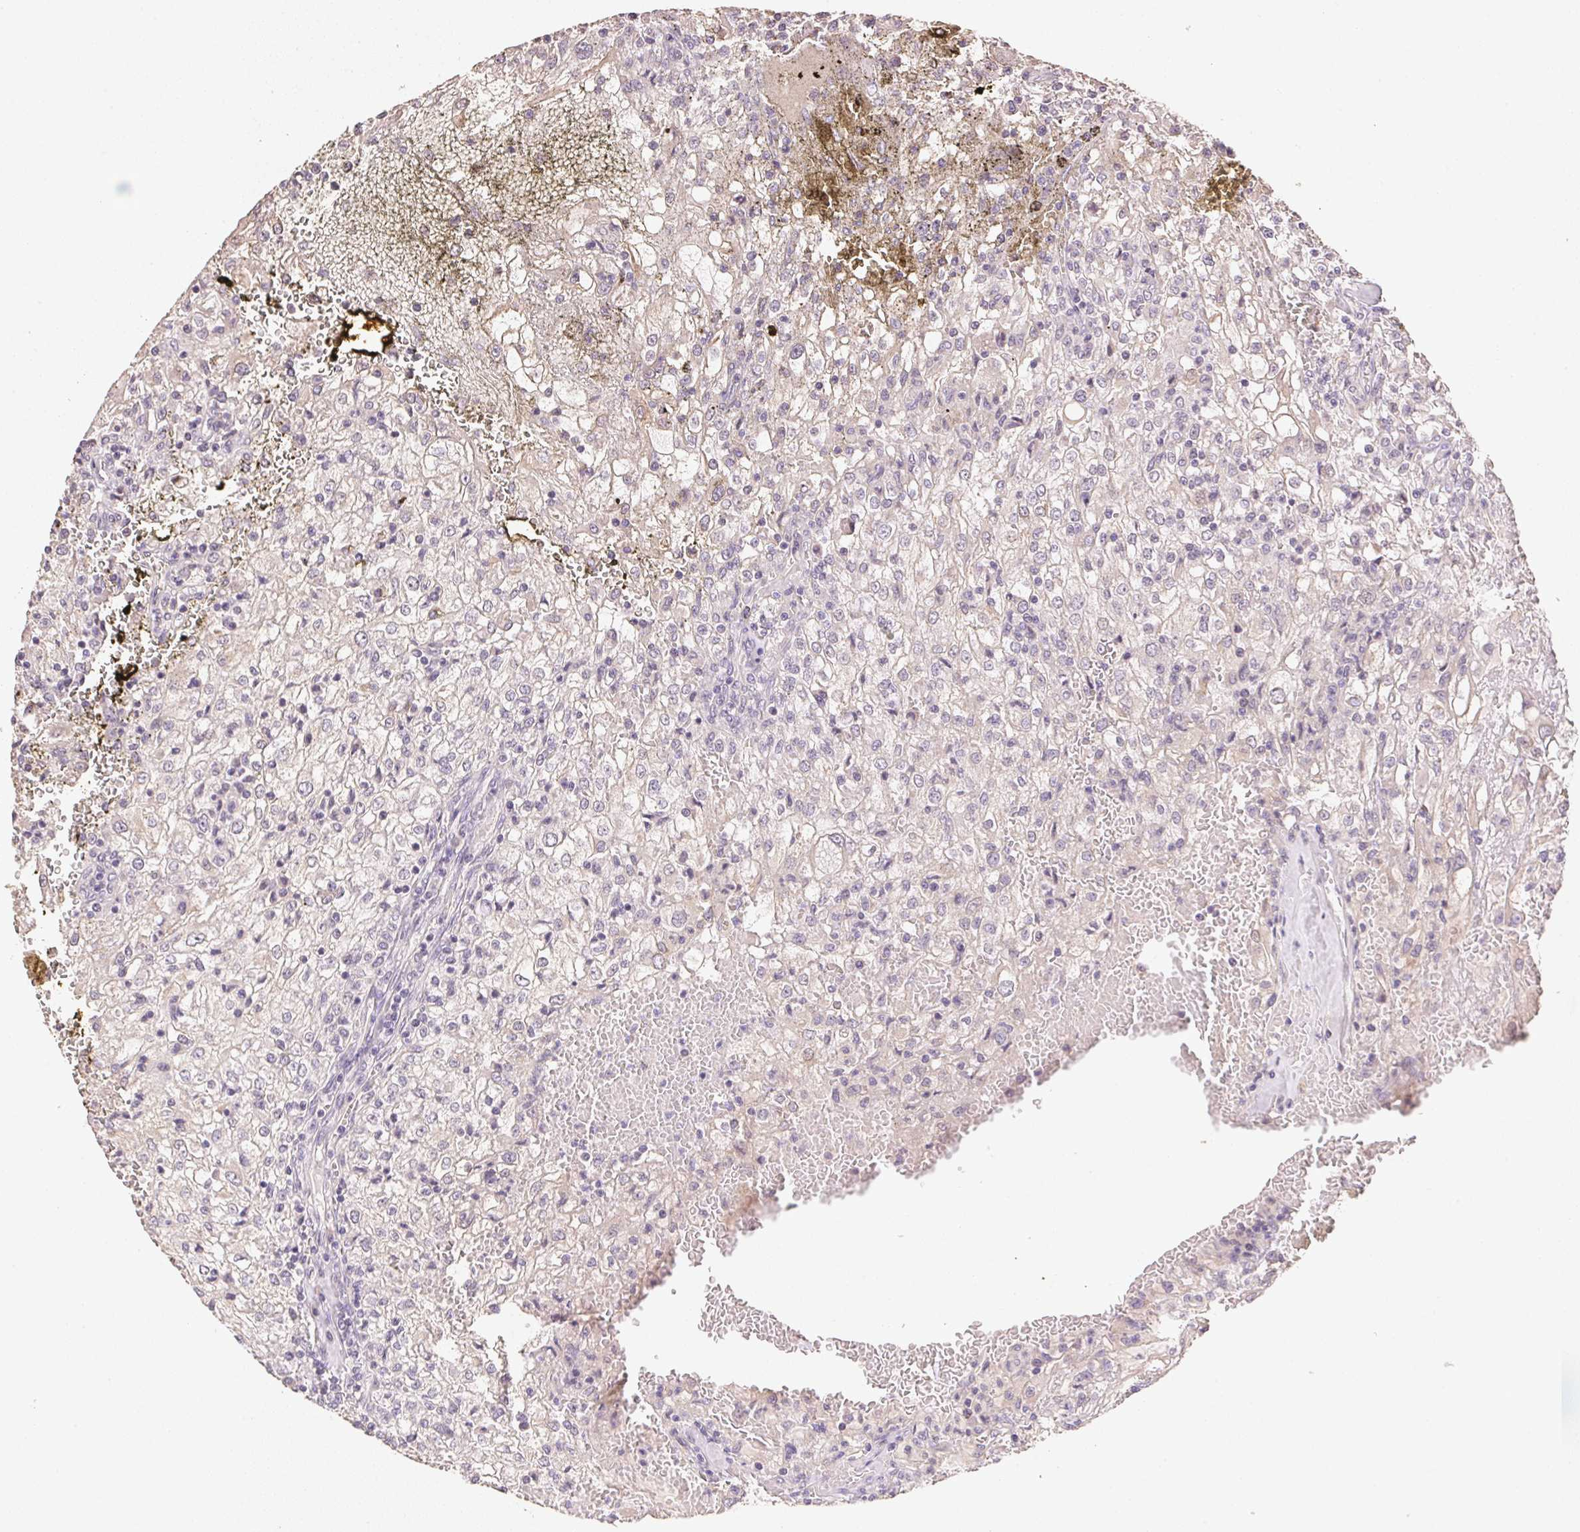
{"staining": {"intensity": "negative", "quantity": "none", "location": "none"}, "tissue": "renal cancer", "cell_type": "Tumor cells", "image_type": "cancer", "snomed": [{"axis": "morphology", "description": "Adenocarcinoma, NOS"}, {"axis": "topography", "description": "Kidney"}], "caption": "Tumor cells show no significant protein positivity in renal cancer (adenocarcinoma). (DAB immunohistochemistry (IHC), high magnification).", "gene": "DHCR24", "patient": {"sex": "female", "age": 74}}